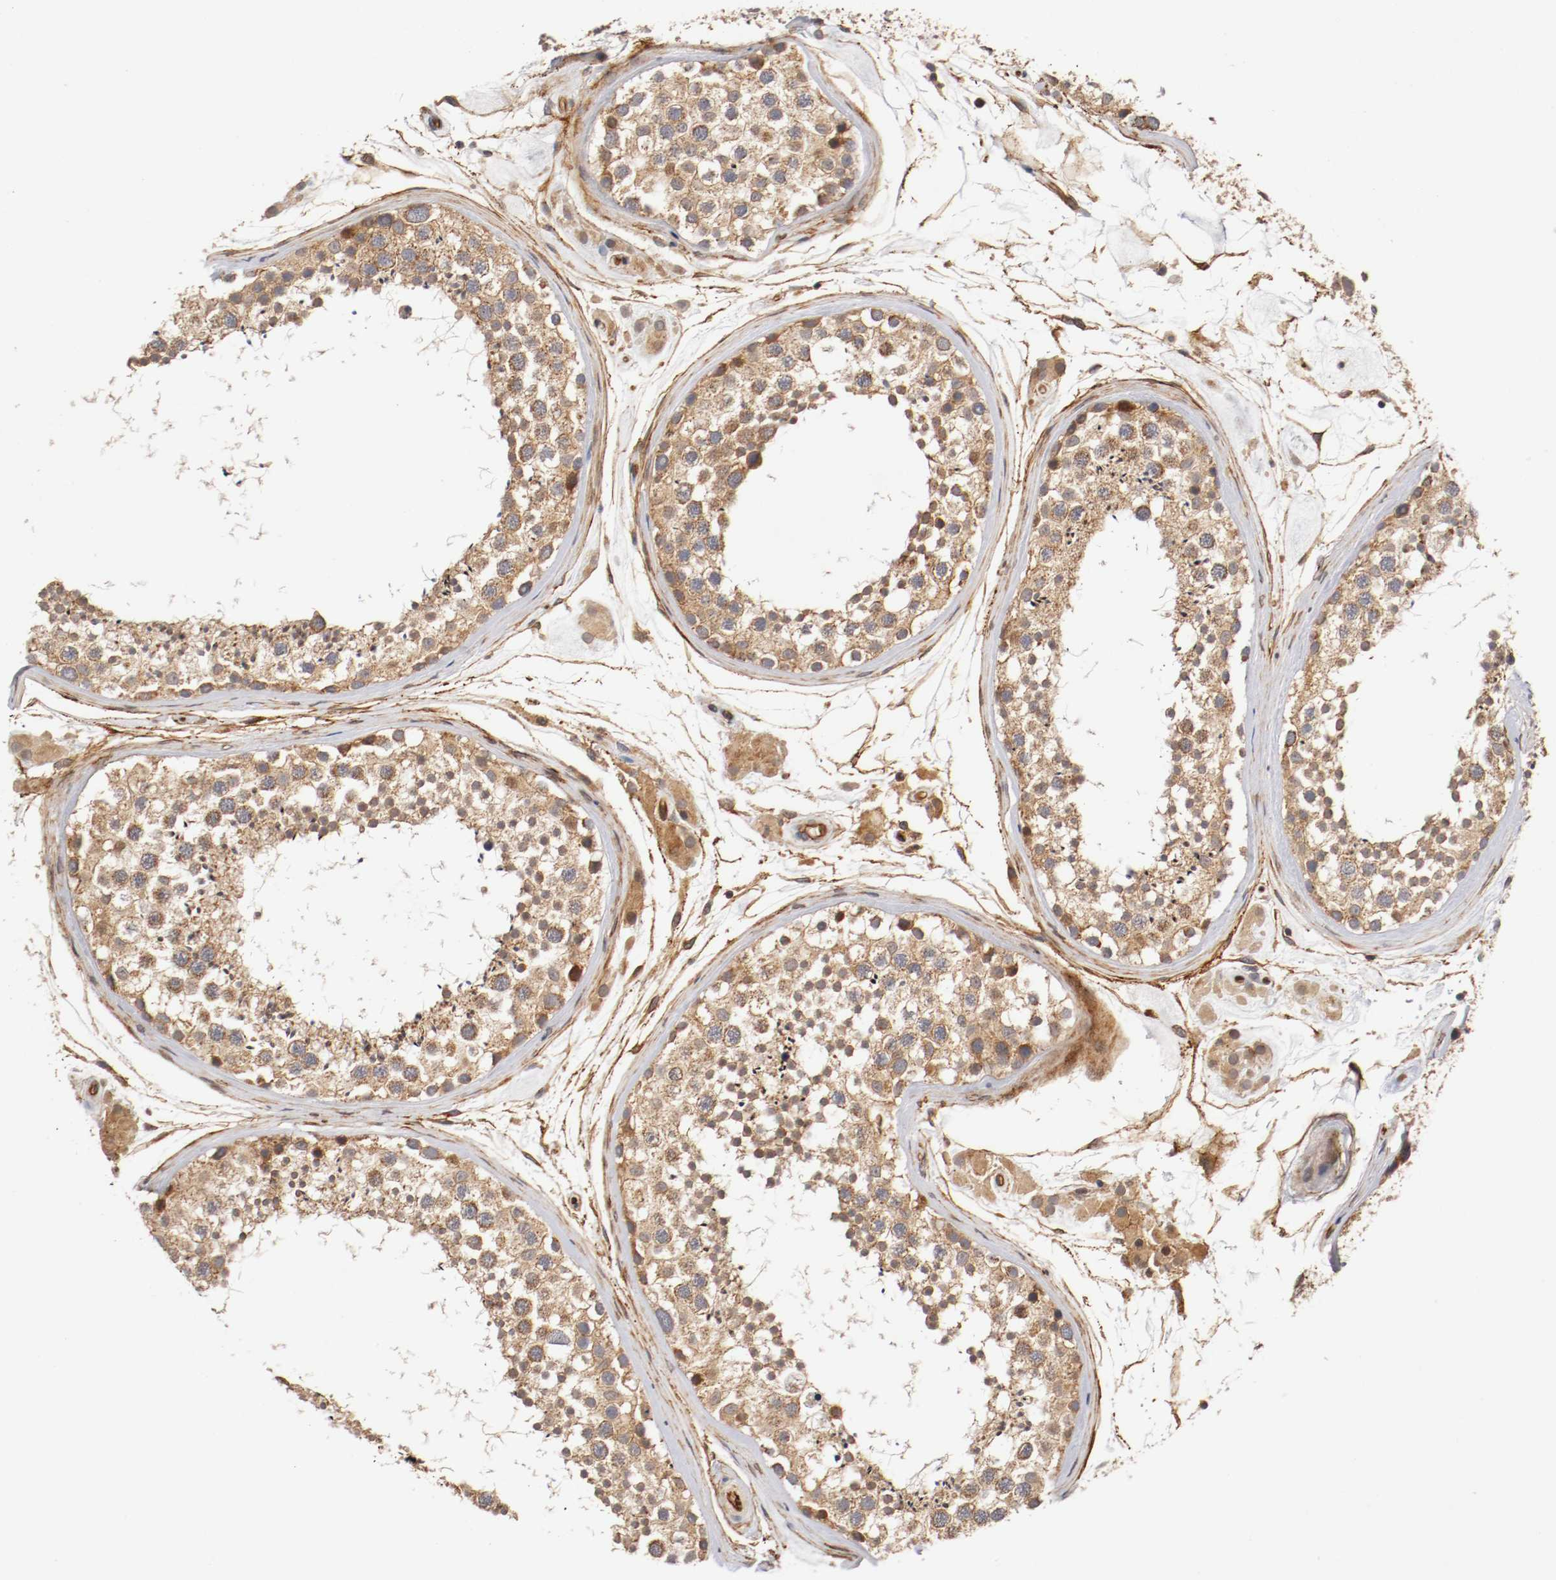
{"staining": {"intensity": "weak", "quantity": ">75%", "location": "cytoplasmic/membranous"}, "tissue": "testis", "cell_type": "Cells in seminiferous ducts", "image_type": "normal", "snomed": [{"axis": "morphology", "description": "Normal tissue, NOS"}, {"axis": "topography", "description": "Testis"}], "caption": "High-magnification brightfield microscopy of unremarkable testis stained with DAB (3,3'-diaminobenzidine) (brown) and counterstained with hematoxylin (blue). cells in seminiferous ducts exhibit weak cytoplasmic/membranous positivity is identified in about>75% of cells.", "gene": "TYK2", "patient": {"sex": "male", "age": 46}}